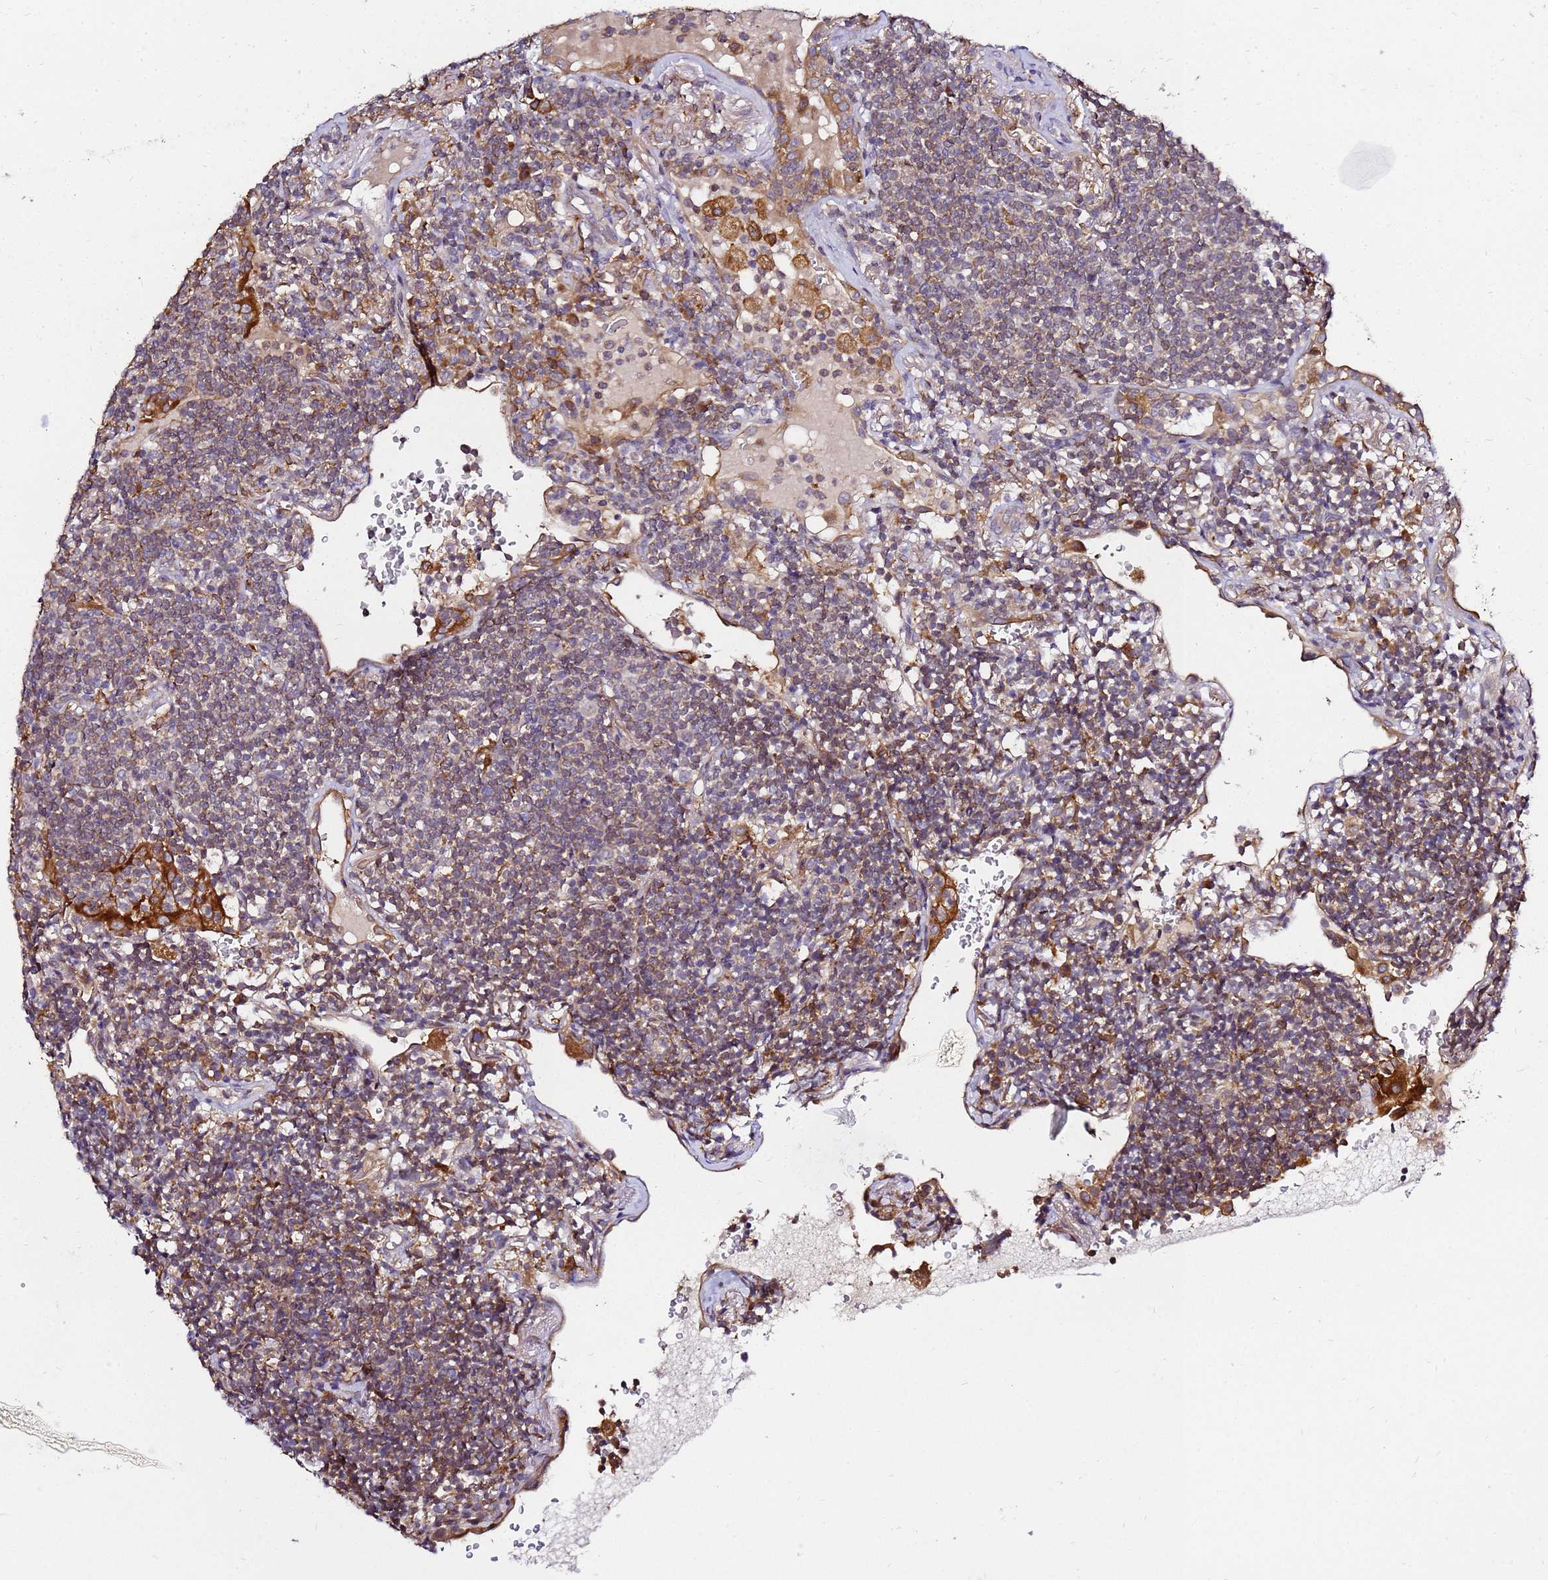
{"staining": {"intensity": "moderate", "quantity": "25%-75%", "location": "cytoplasmic/membranous"}, "tissue": "lymphoma", "cell_type": "Tumor cells", "image_type": "cancer", "snomed": [{"axis": "morphology", "description": "Malignant lymphoma, non-Hodgkin's type, Low grade"}, {"axis": "topography", "description": "Lung"}], "caption": "Lymphoma stained with a brown dye reveals moderate cytoplasmic/membranous positive expression in about 25%-75% of tumor cells.", "gene": "ADPGK", "patient": {"sex": "female", "age": 71}}